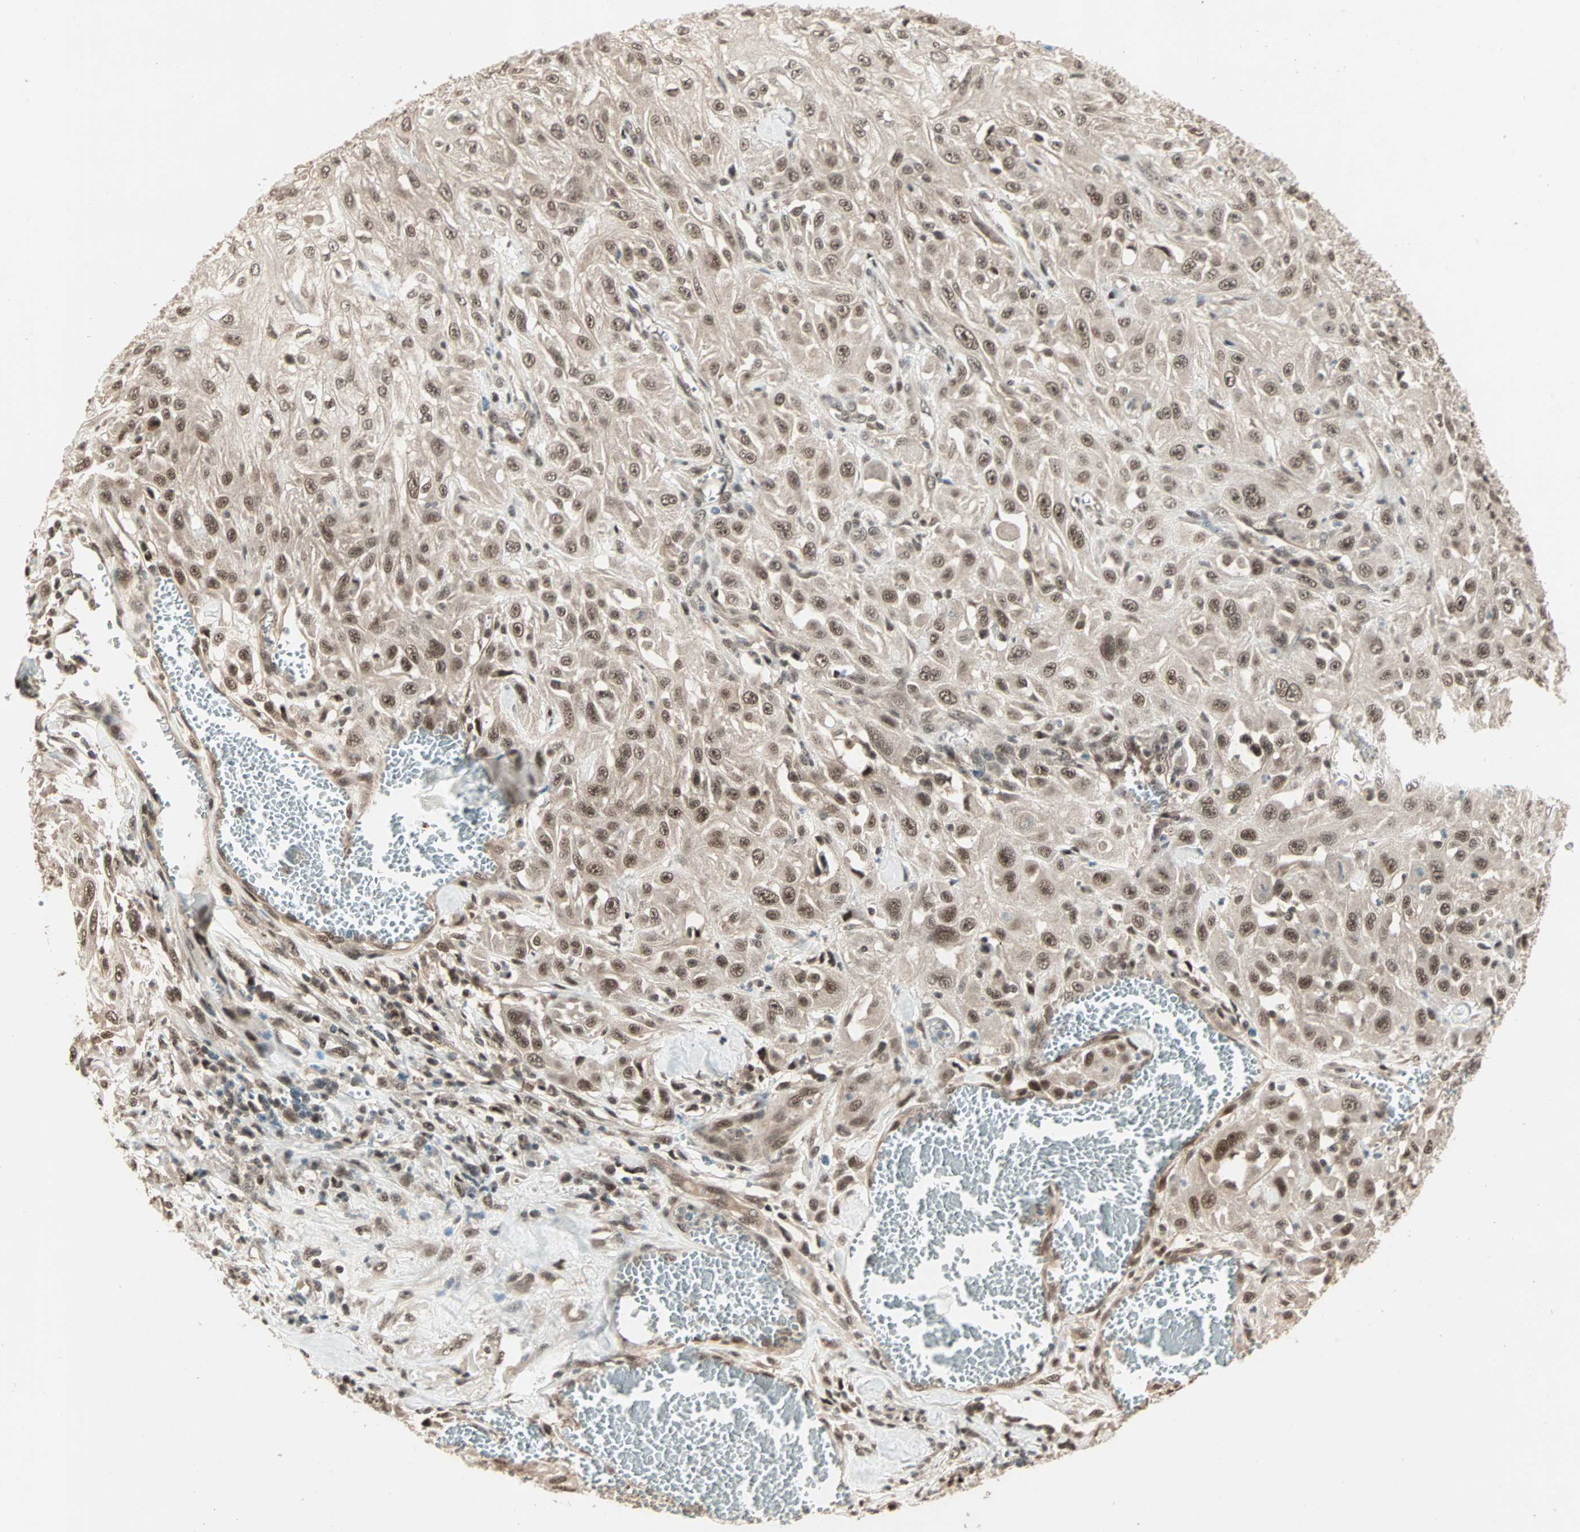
{"staining": {"intensity": "moderate", "quantity": ">75%", "location": "nuclear"}, "tissue": "skin cancer", "cell_type": "Tumor cells", "image_type": "cancer", "snomed": [{"axis": "morphology", "description": "Squamous cell carcinoma, NOS"}, {"axis": "morphology", "description": "Squamous cell carcinoma, metastatic, NOS"}, {"axis": "topography", "description": "Skin"}, {"axis": "topography", "description": "Lymph node"}], "caption": "Protein expression analysis of skin metastatic squamous cell carcinoma exhibits moderate nuclear staining in approximately >75% of tumor cells.", "gene": "ZNF701", "patient": {"sex": "male", "age": 75}}